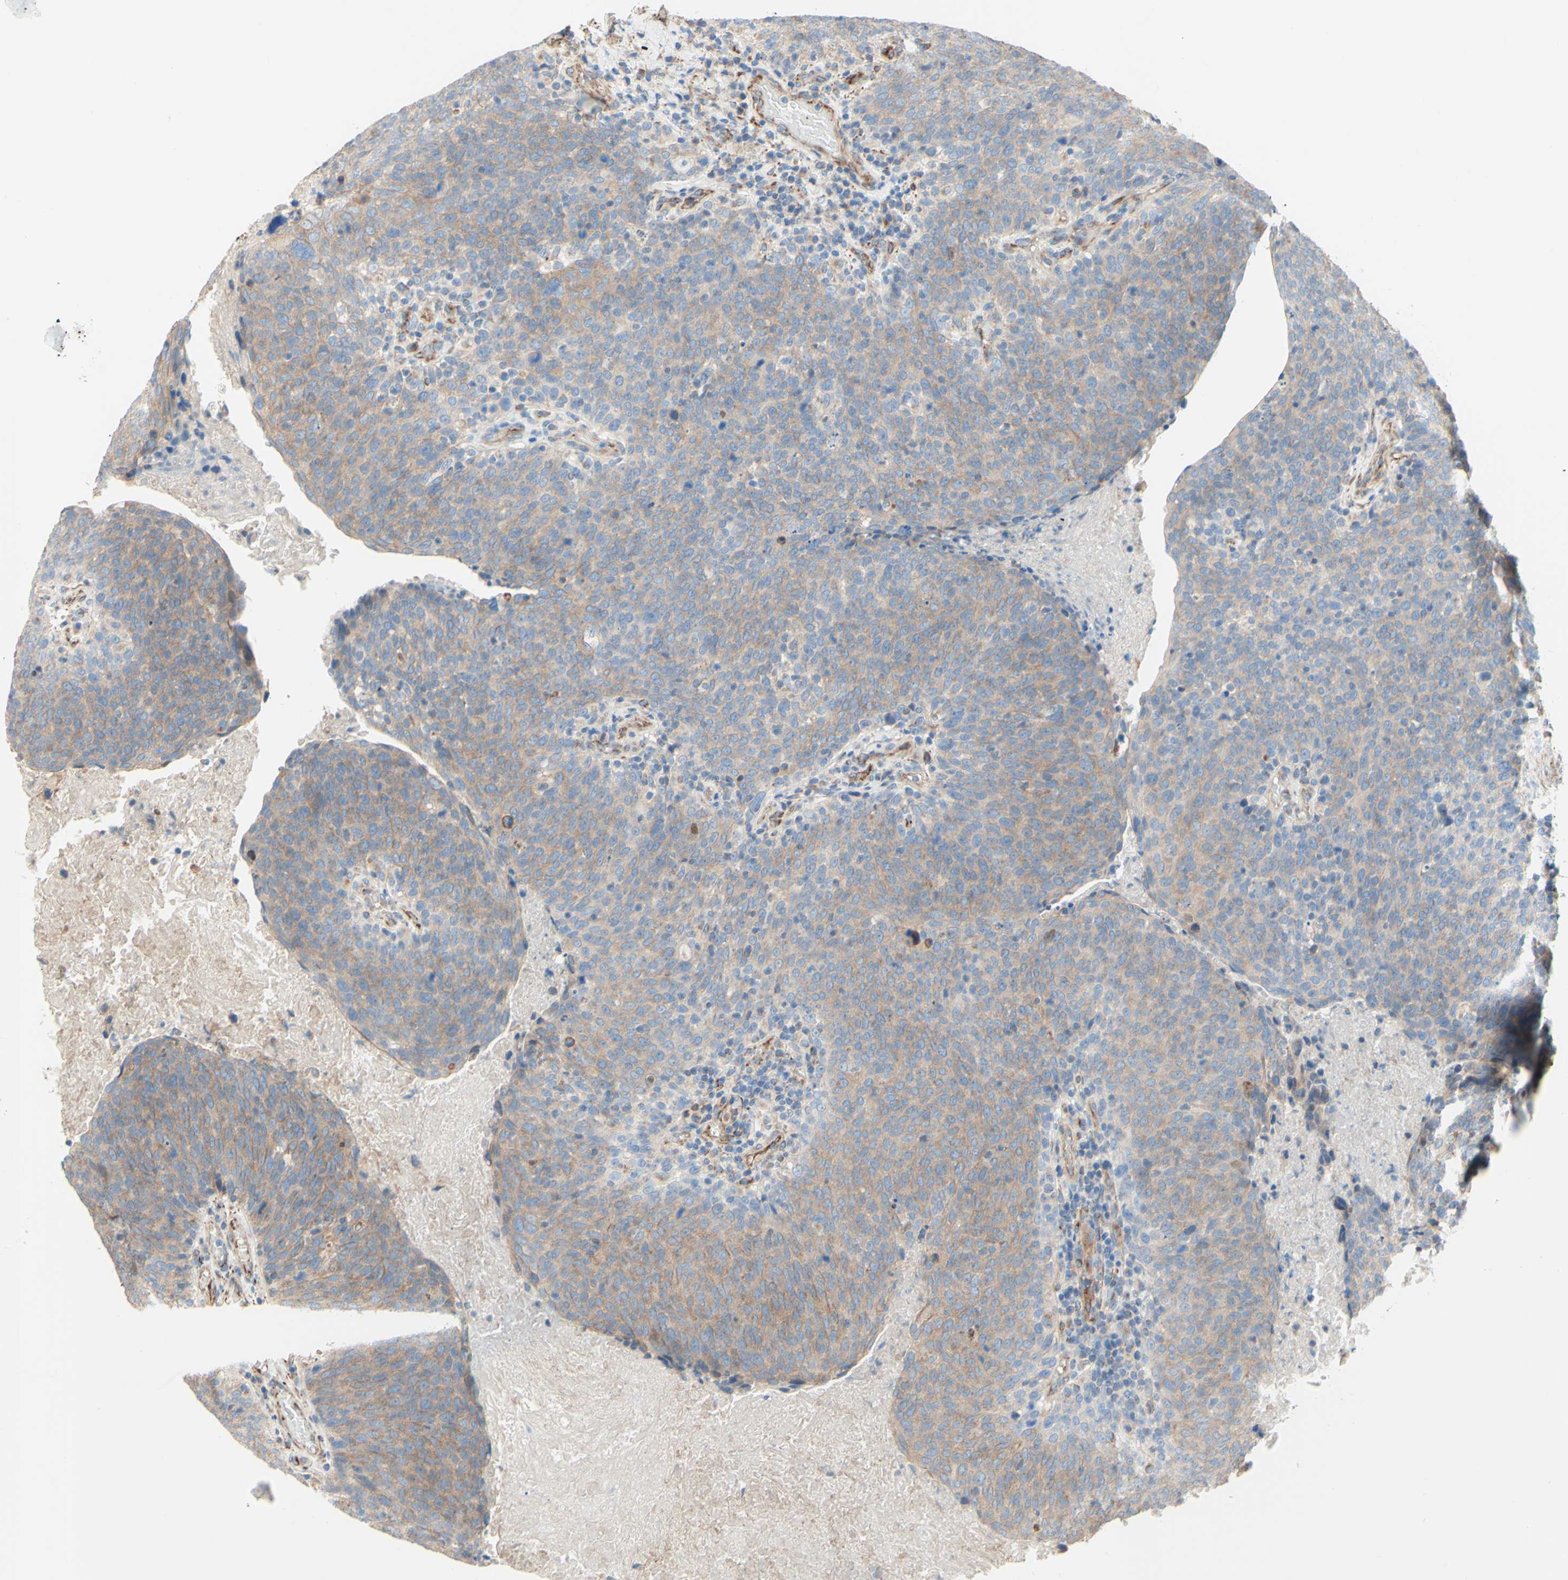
{"staining": {"intensity": "weak", "quantity": ">75%", "location": "cytoplasmic/membranous"}, "tissue": "head and neck cancer", "cell_type": "Tumor cells", "image_type": "cancer", "snomed": [{"axis": "morphology", "description": "Squamous cell carcinoma, NOS"}, {"axis": "morphology", "description": "Squamous cell carcinoma, metastatic, NOS"}, {"axis": "topography", "description": "Lymph node"}, {"axis": "topography", "description": "Head-Neck"}], "caption": "Head and neck cancer (metastatic squamous cell carcinoma) tissue reveals weak cytoplasmic/membranous expression in about >75% of tumor cells, visualized by immunohistochemistry.", "gene": "ENDOD1", "patient": {"sex": "male", "age": 62}}